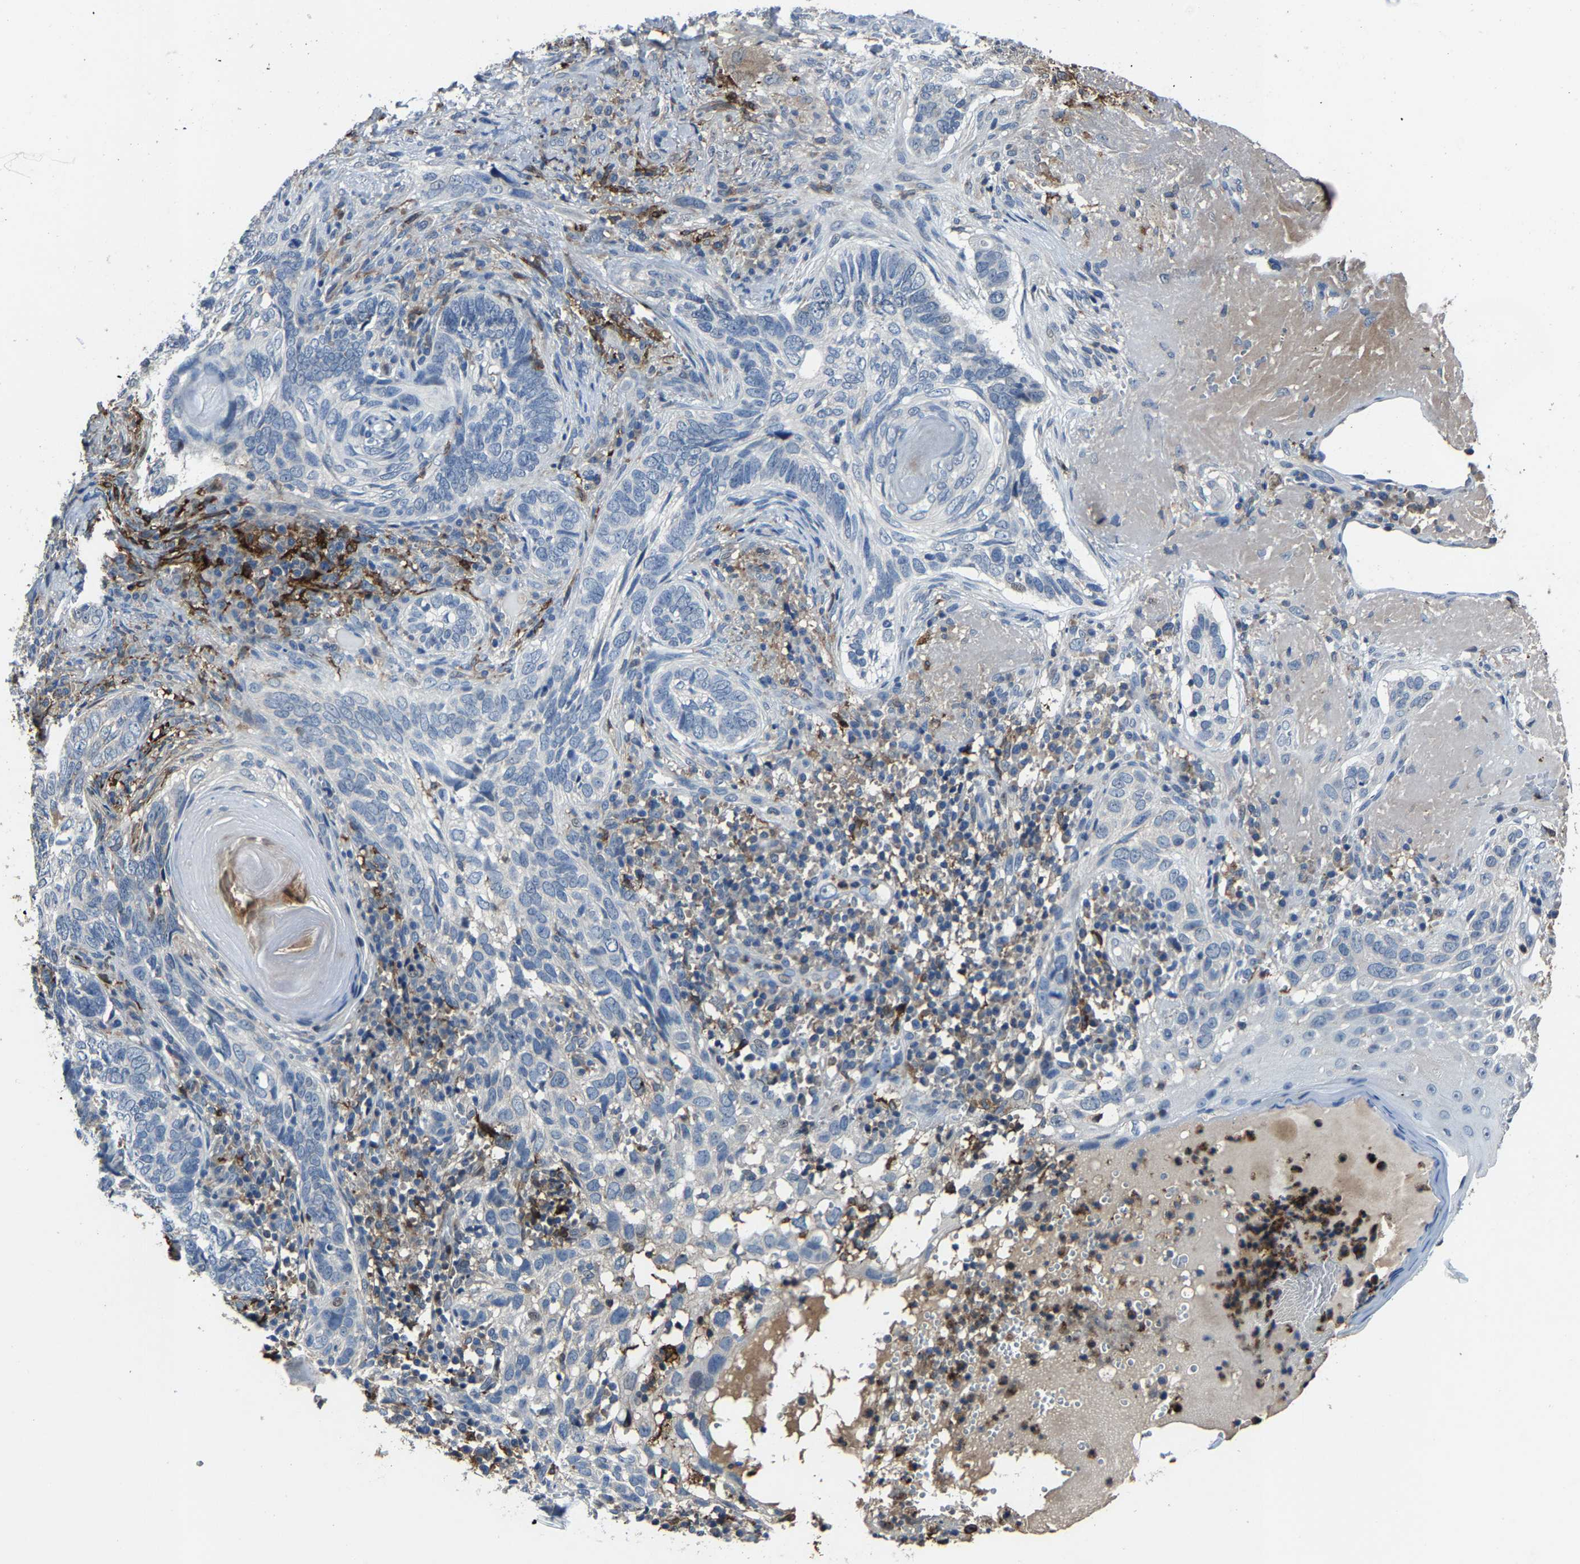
{"staining": {"intensity": "negative", "quantity": "none", "location": "none"}, "tissue": "skin cancer", "cell_type": "Tumor cells", "image_type": "cancer", "snomed": [{"axis": "morphology", "description": "Basal cell carcinoma"}, {"axis": "topography", "description": "Skin"}], "caption": "This is an immunohistochemistry histopathology image of basal cell carcinoma (skin). There is no positivity in tumor cells.", "gene": "PCNX2", "patient": {"sex": "female", "age": 89}}